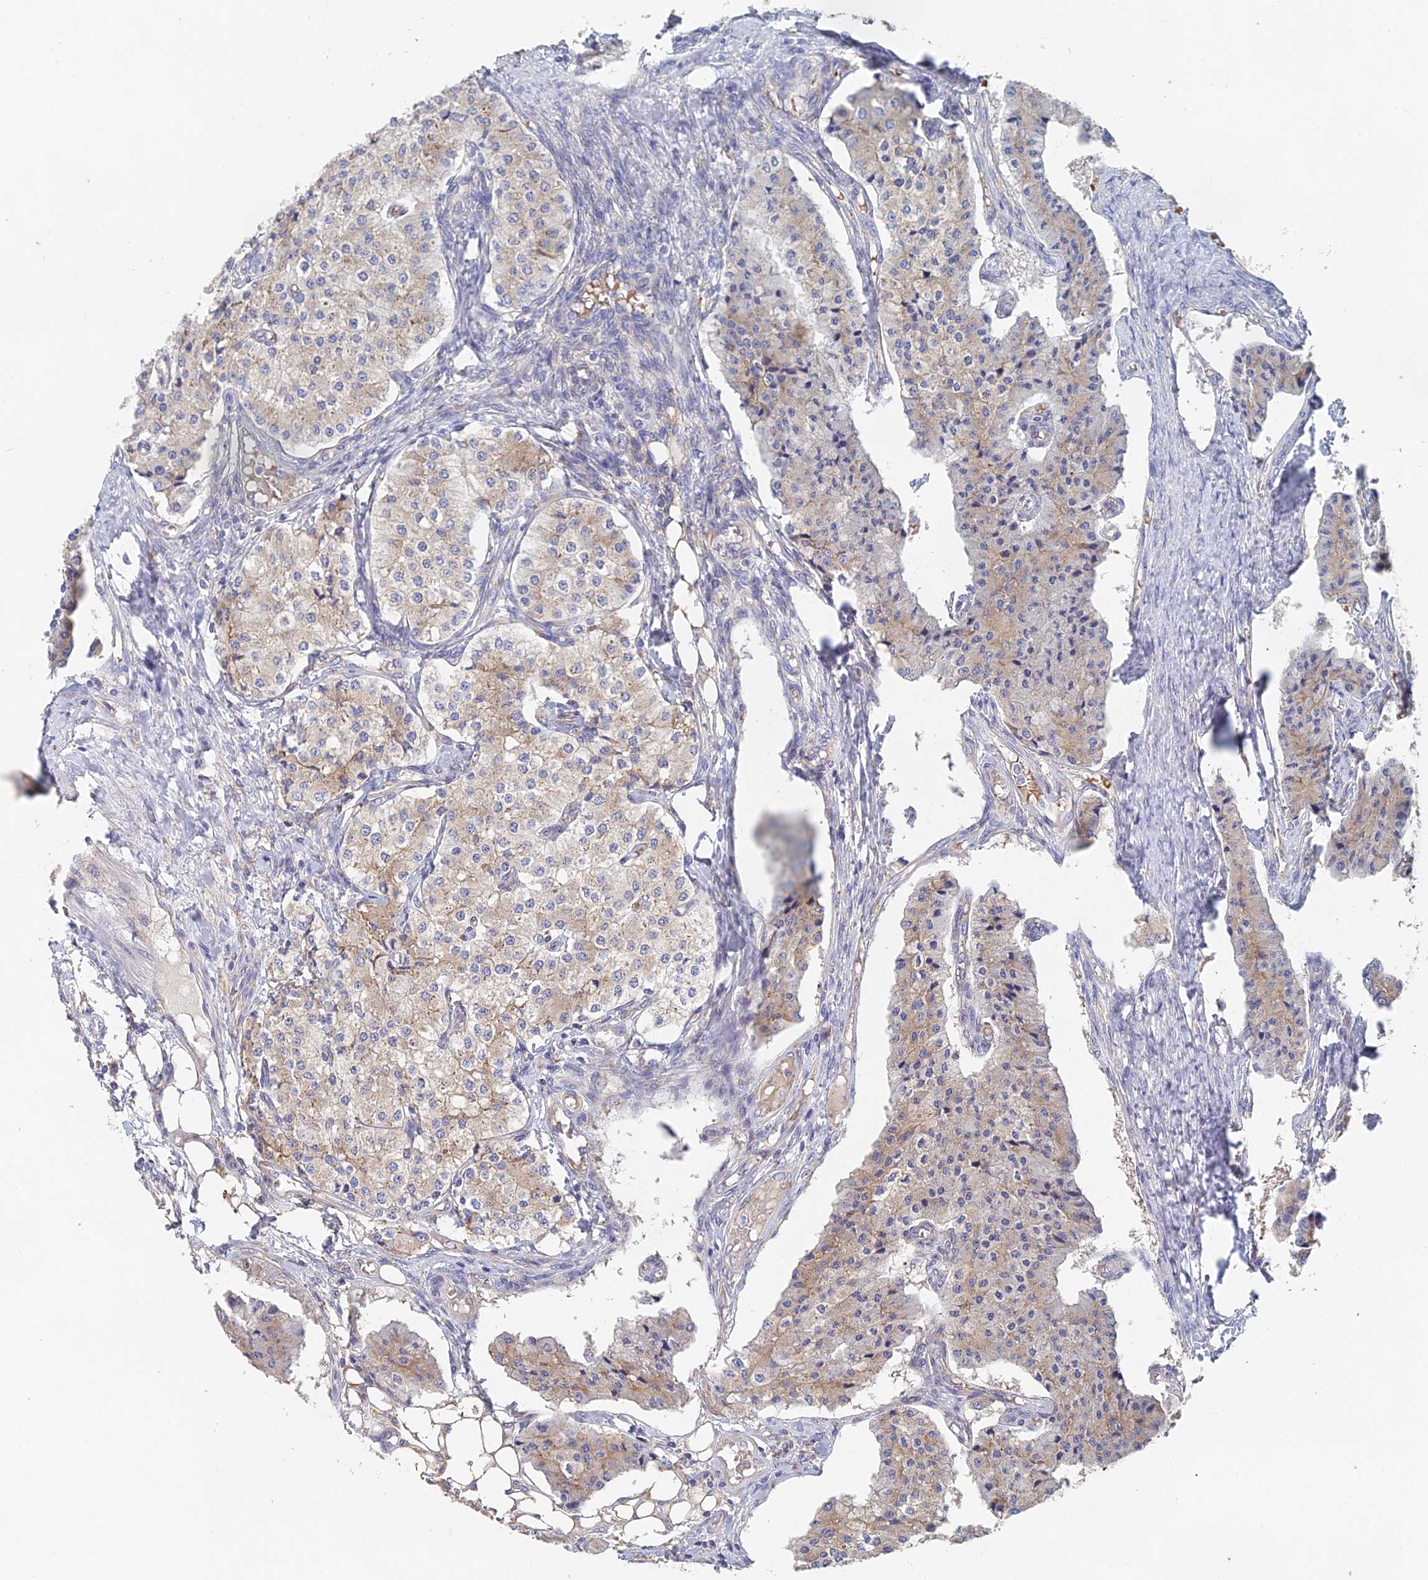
{"staining": {"intensity": "weak", "quantity": "25%-75%", "location": "cytoplasmic/membranous"}, "tissue": "carcinoid", "cell_type": "Tumor cells", "image_type": "cancer", "snomed": [{"axis": "morphology", "description": "Carcinoid, malignant, NOS"}, {"axis": "topography", "description": "Colon"}], "caption": "Immunohistochemical staining of human carcinoid exhibits low levels of weak cytoplasmic/membranous protein expression in approximately 25%-75% of tumor cells. (brown staining indicates protein expression, while blue staining denotes nuclei).", "gene": "ELOF1", "patient": {"sex": "female", "age": 52}}